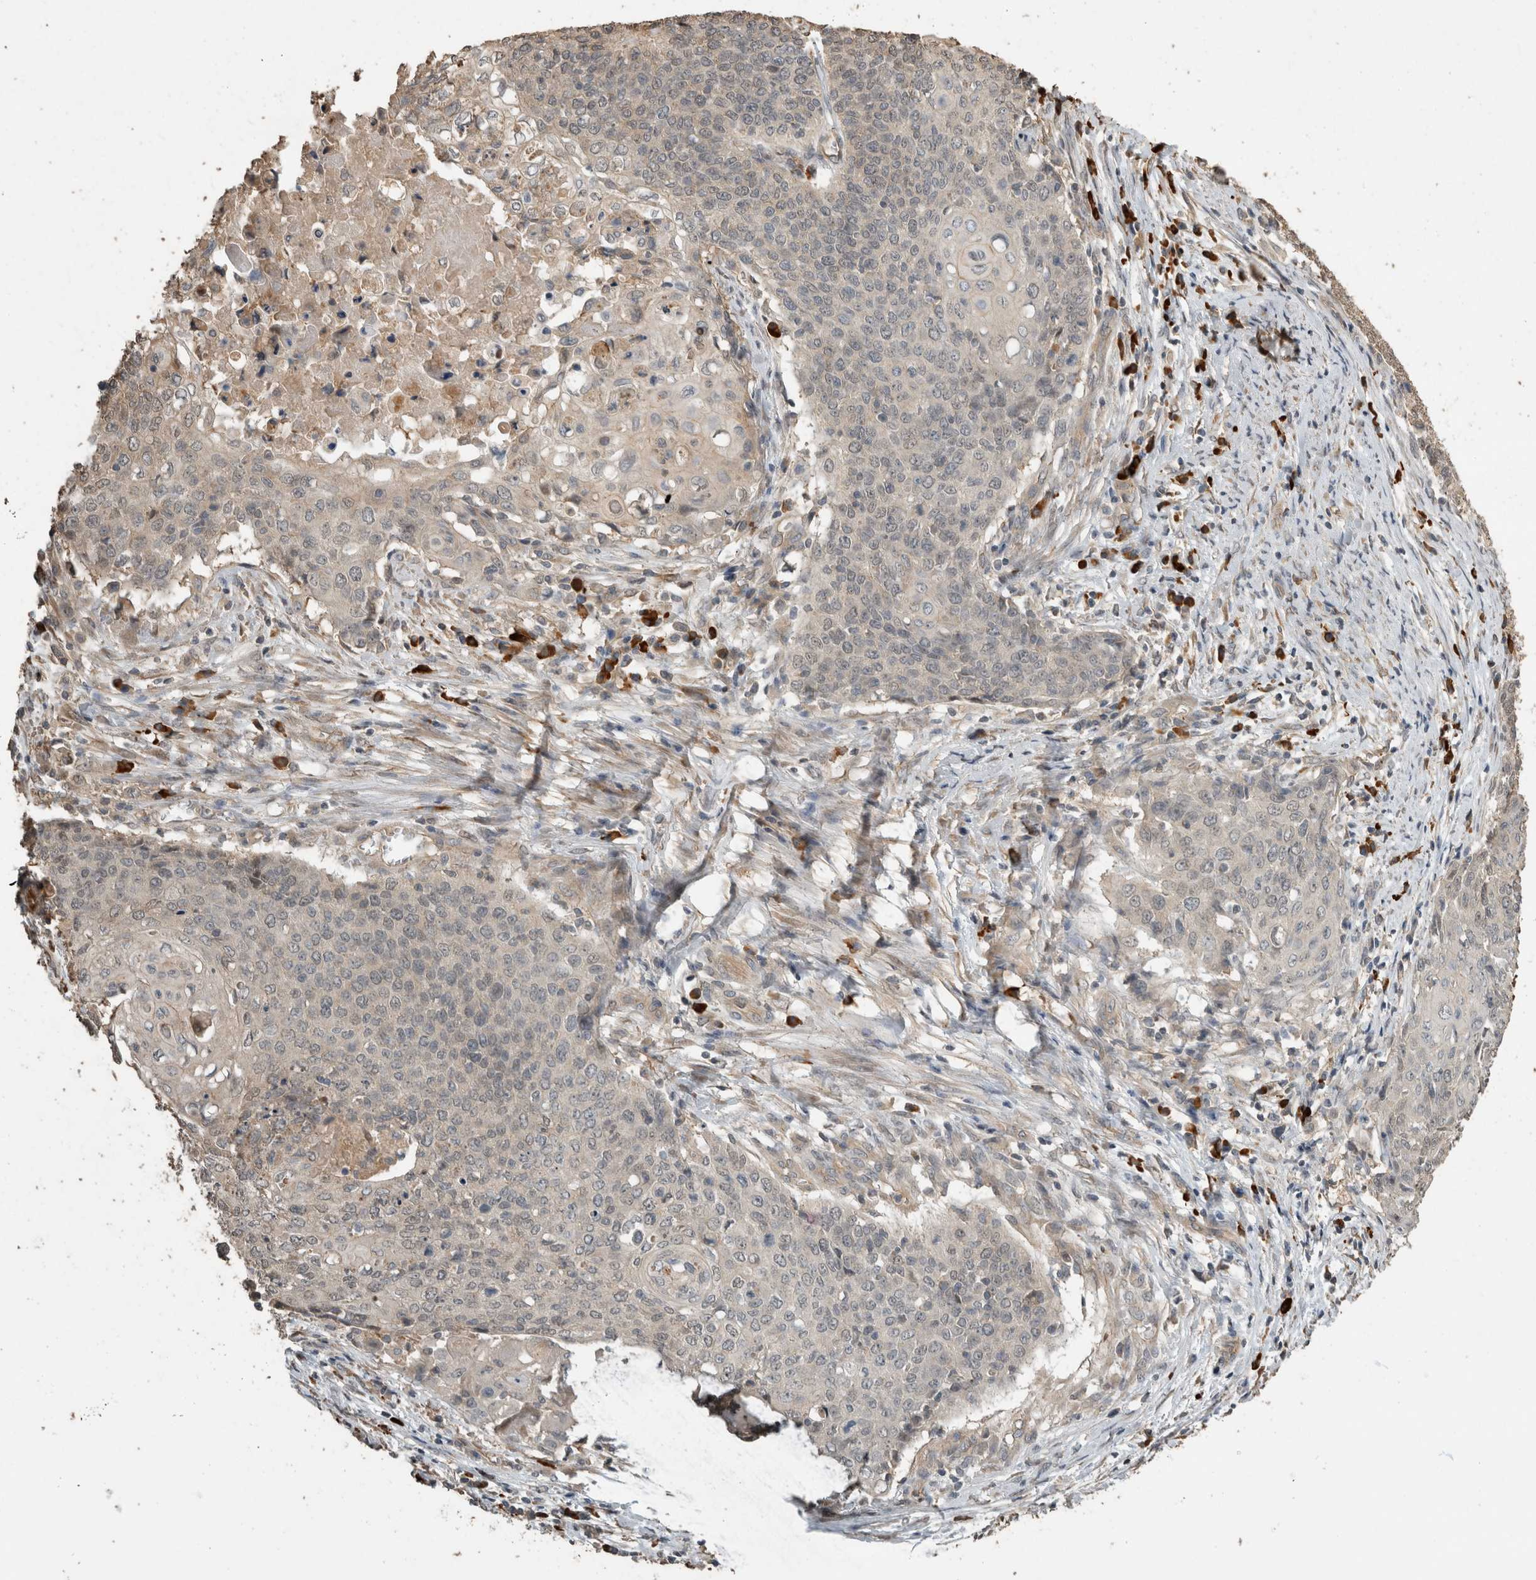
{"staining": {"intensity": "weak", "quantity": "<25%", "location": "cytoplasmic/membranous"}, "tissue": "cervical cancer", "cell_type": "Tumor cells", "image_type": "cancer", "snomed": [{"axis": "morphology", "description": "Squamous cell carcinoma, NOS"}, {"axis": "topography", "description": "Cervix"}], "caption": "This is an immunohistochemistry photomicrograph of cervical cancer. There is no staining in tumor cells.", "gene": "RHPN1", "patient": {"sex": "female", "age": 39}}